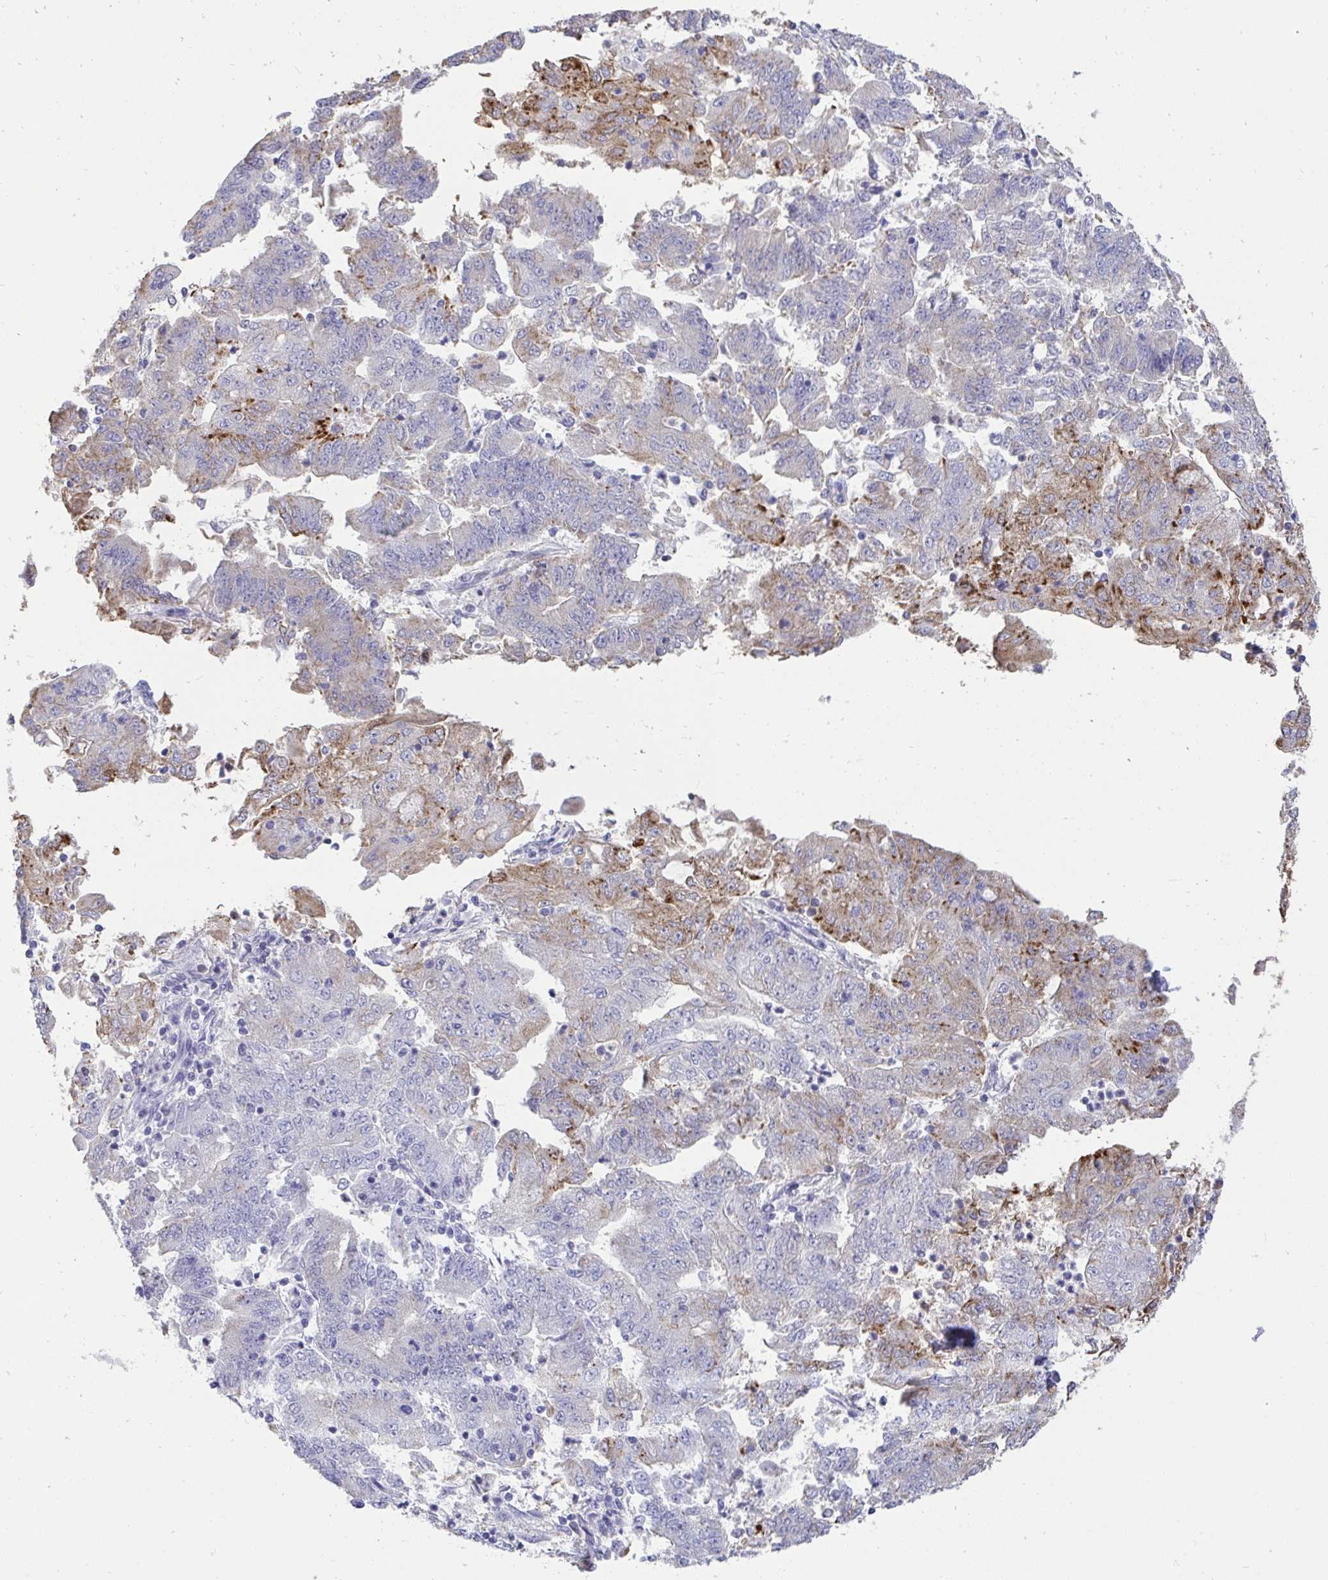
{"staining": {"intensity": "negative", "quantity": "none", "location": "none"}, "tissue": "endometrial cancer", "cell_type": "Tumor cells", "image_type": "cancer", "snomed": [{"axis": "morphology", "description": "Adenocarcinoma, NOS"}, {"axis": "topography", "description": "Endometrium"}], "caption": "Photomicrograph shows no significant protein positivity in tumor cells of endometrial cancer (adenocarcinoma).", "gene": "VGLL3", "patient": {"sex": "female", "age": 70}}